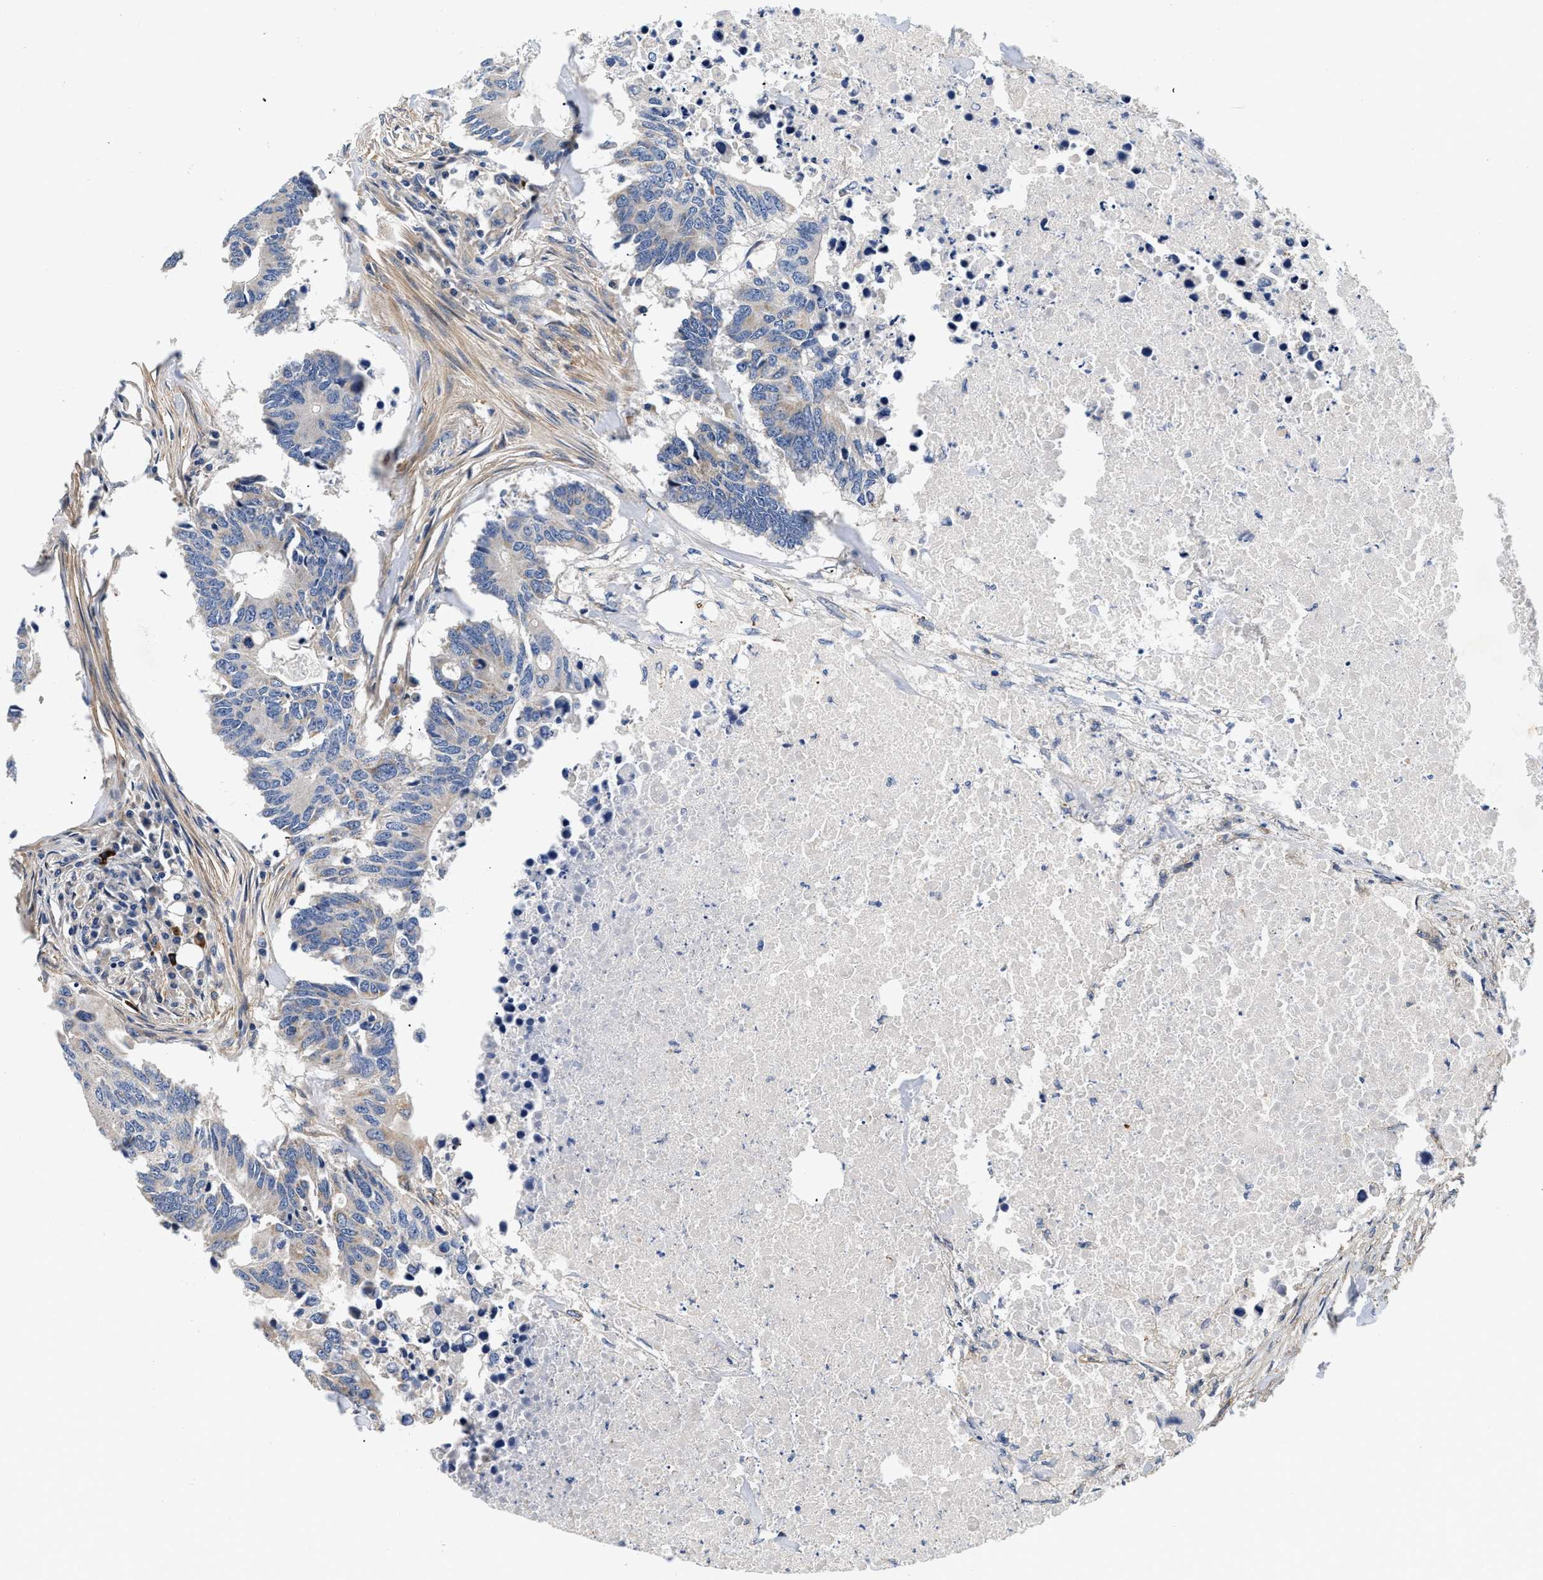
{"staining": {"intensity": "weak", "quantity": "25%-75%", "location": "cytoplasmic/membranous"}, "tissue": "colorectal cancer", "cell_type": "Tumor cells", "image_type": "cancer", "snomed": [{"axis": "morphology", "description": "Adenocarcinoma, NOS"}, {"axis": "topography", "description": "Colon"}], "caption": "An immunohistochemistry (IHC) photomicrograph of tumor tissue is shown. Protein staining in brown shows weak cytoplasmic/membranous positivity in colorectal cancer (adenocarcinoma) within tumor cells. Immunohistochemistry (ihc) stains the protein of interest in brown and the nuclei are stained blue.", "gene": "NME6", "patient": {"sex": "male", "age": 71}}